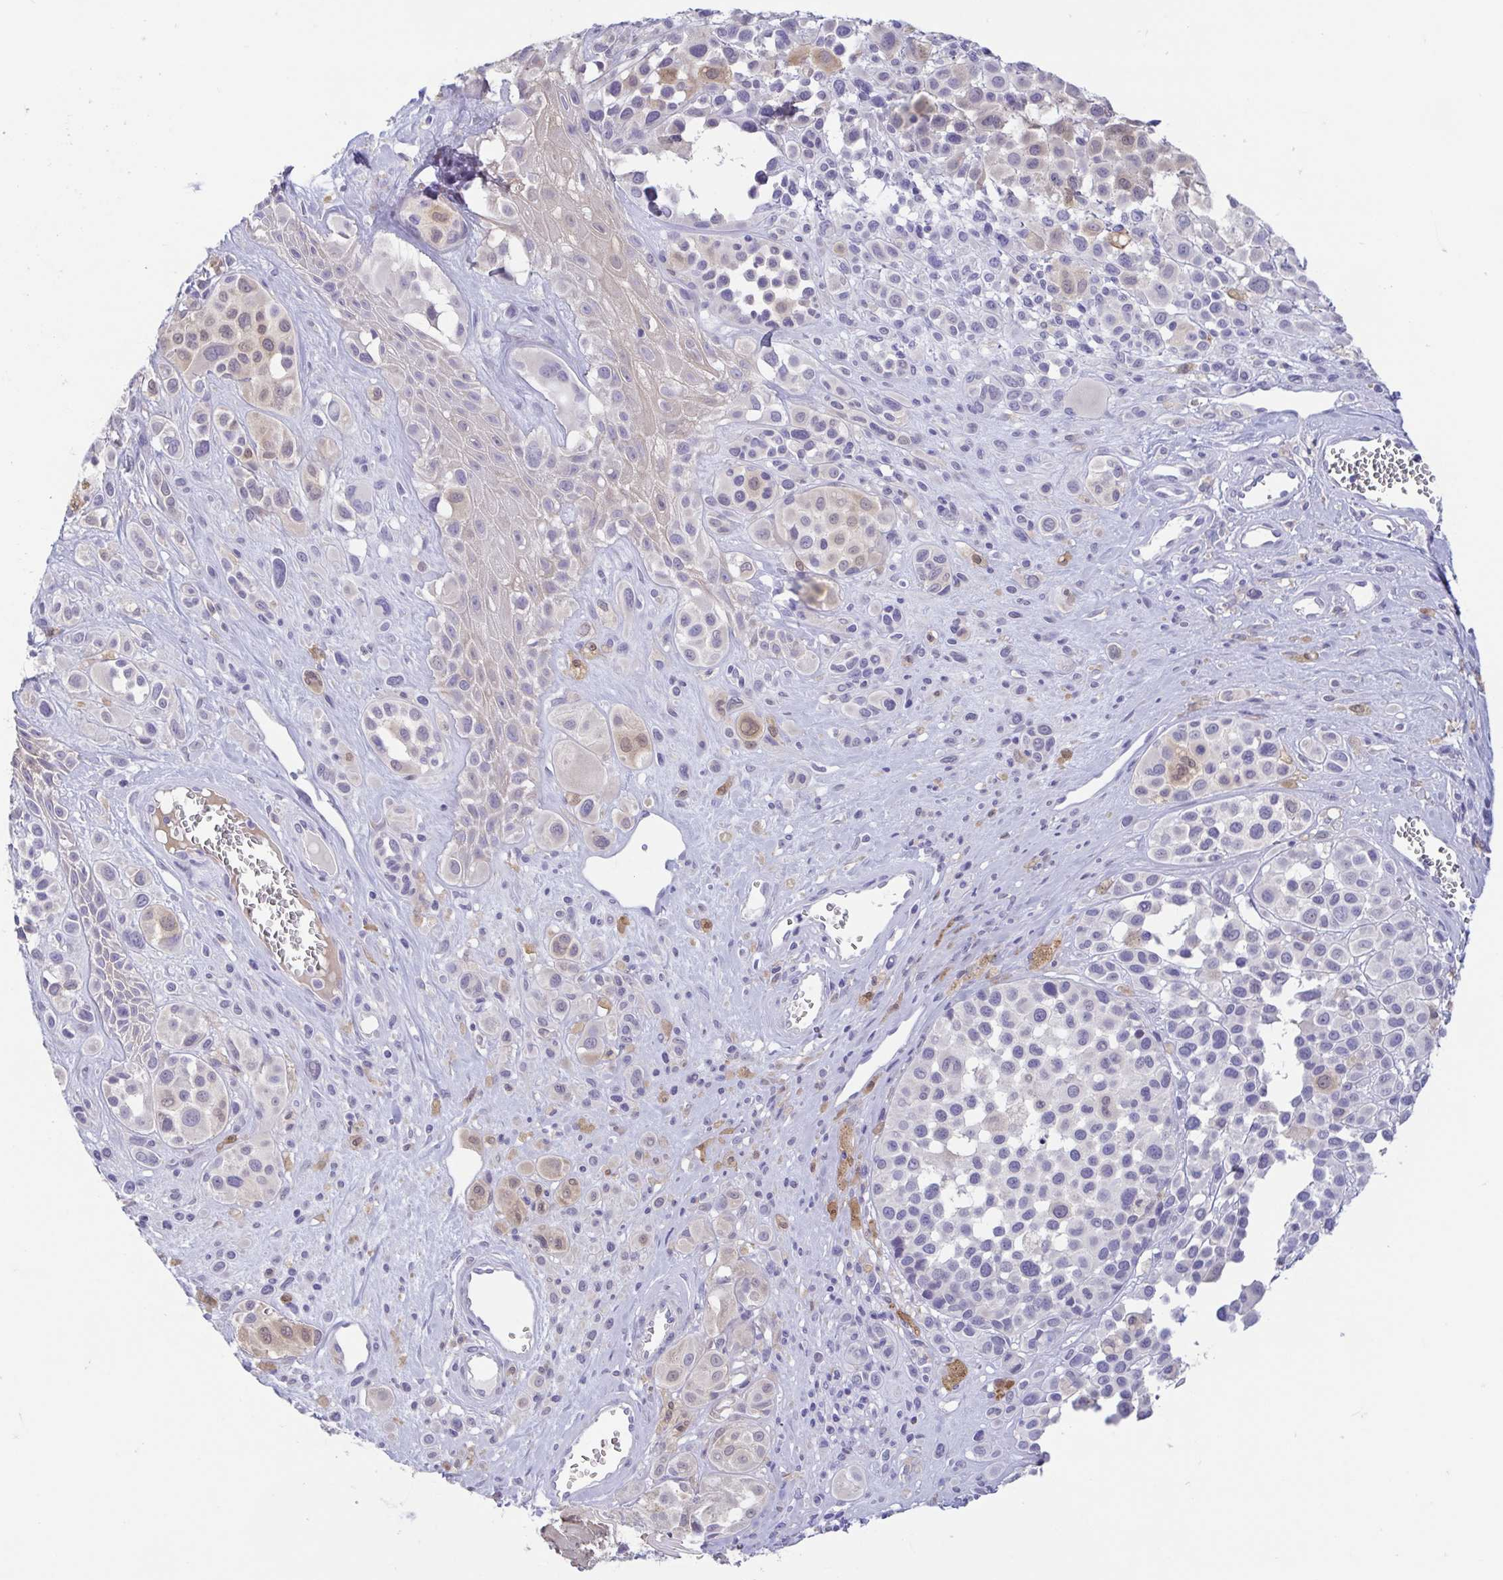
{"staining": {"intensity": "weak", "quantity": "<25%", "location": "cytoplasmic/membranous,nuclear"}, "tissue": "melanoma", "cell_type": "Tumor cells", "image_type": "cancer", "snomed": [{"axis": "morphology", "description": "Malignant melanoma, NOS"}, {"axis": "topography", "description": "Skin"}], "caption": "DAB immunohistochemical staining of human malignant melanoma displays no significant staining in tumor cells.", "gene": "FABP3", "patient": {"sex": "male", "age": 77}}